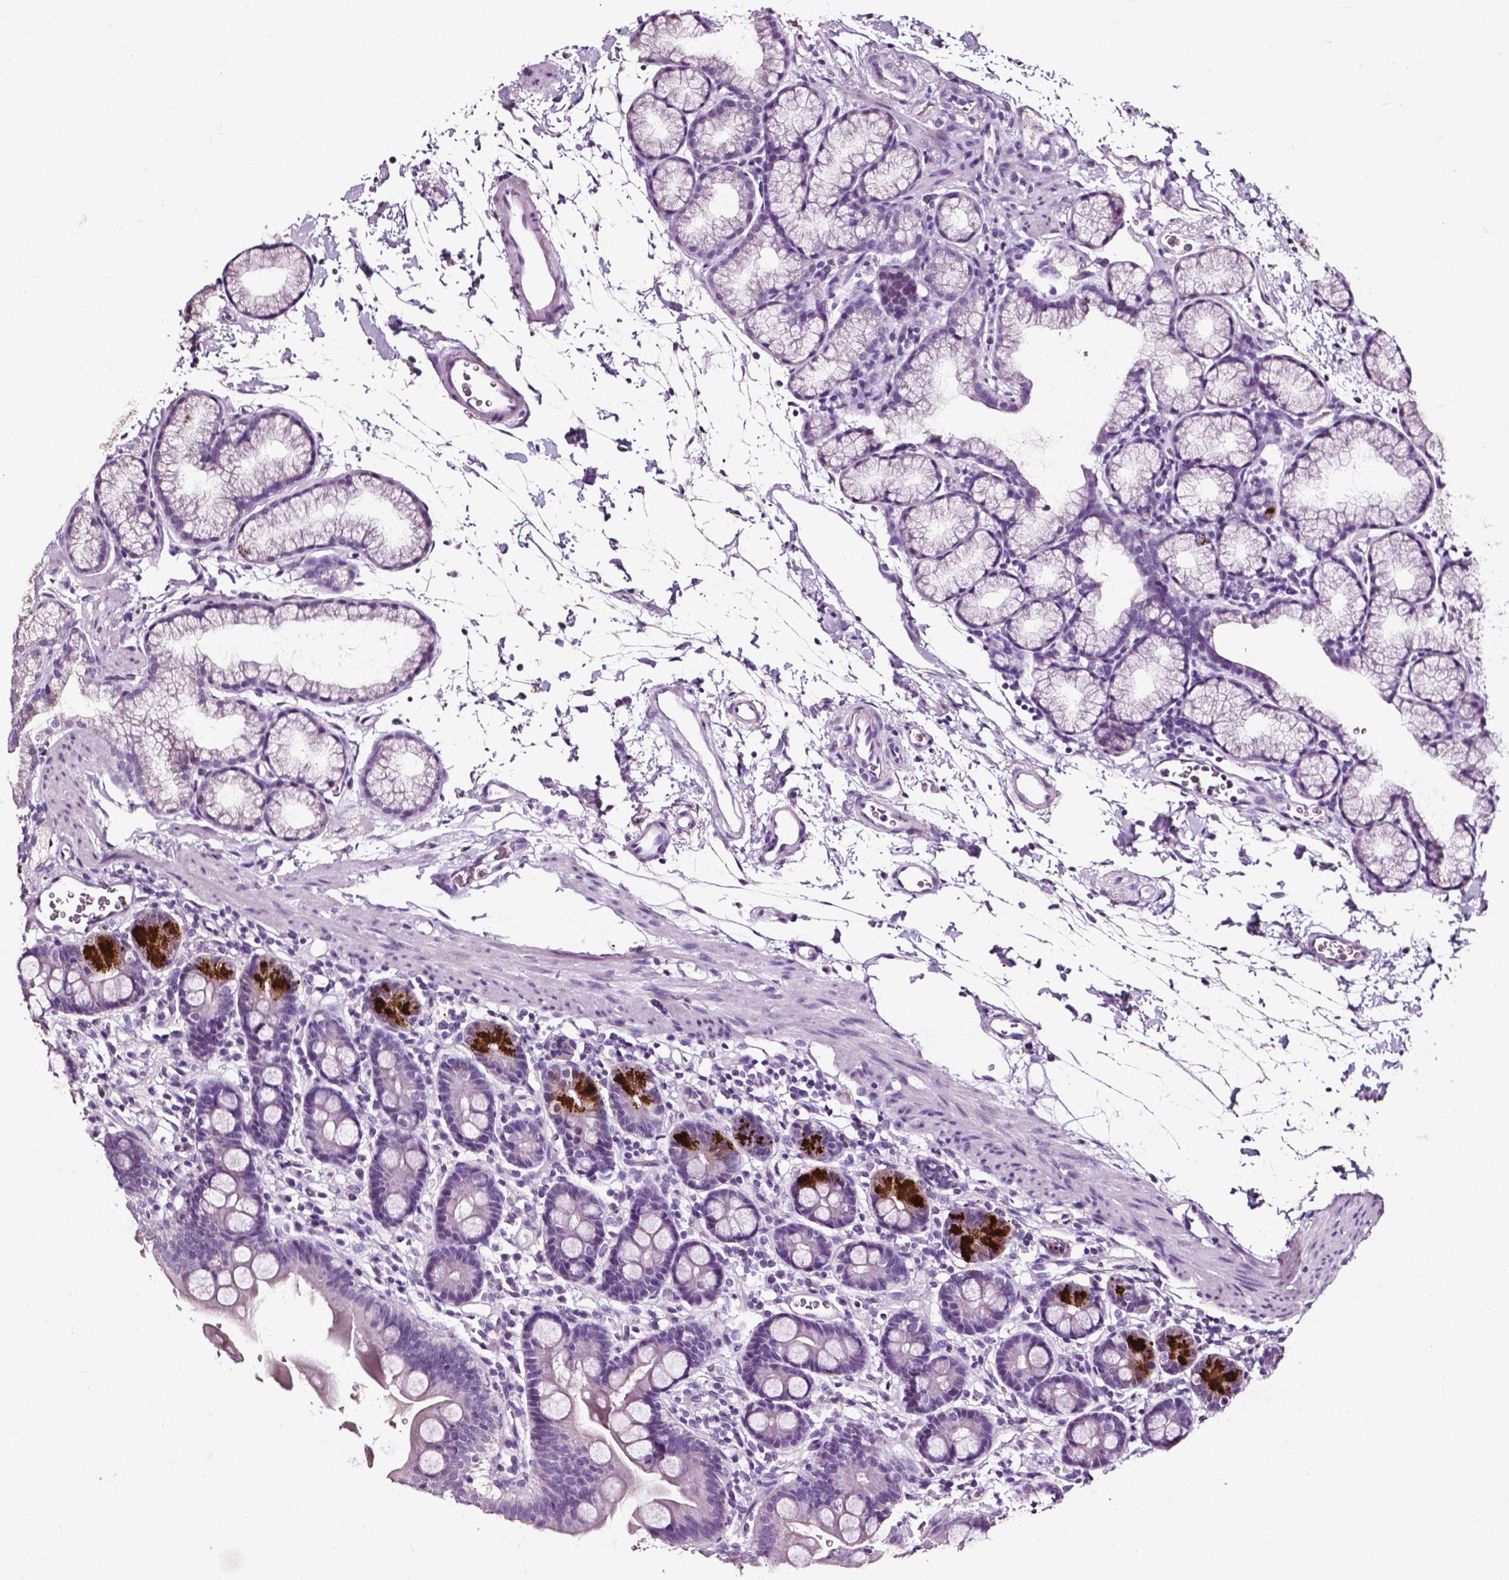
{"staining": {"intensity": "strong", "quantity": "<25%", "location": "cytoplasmic/membranous"}, "tissue": "duodenum", "cell_type": "Glandular cells", "image_type": "normal", "snomed": [{"axis": "morphology", "description": "Normal tissue, NOS"}, {"axis": "topography", "description": "Duodenum"}], "caption": "Strong cytoplasmic/membranous staining is present in approximately <25% of glandular cells in normal duodenum. (IHC, brightfield microscopy, high magnification).", "gene": "DEFA5", "patient": {"sex": "male", "age": 59}}